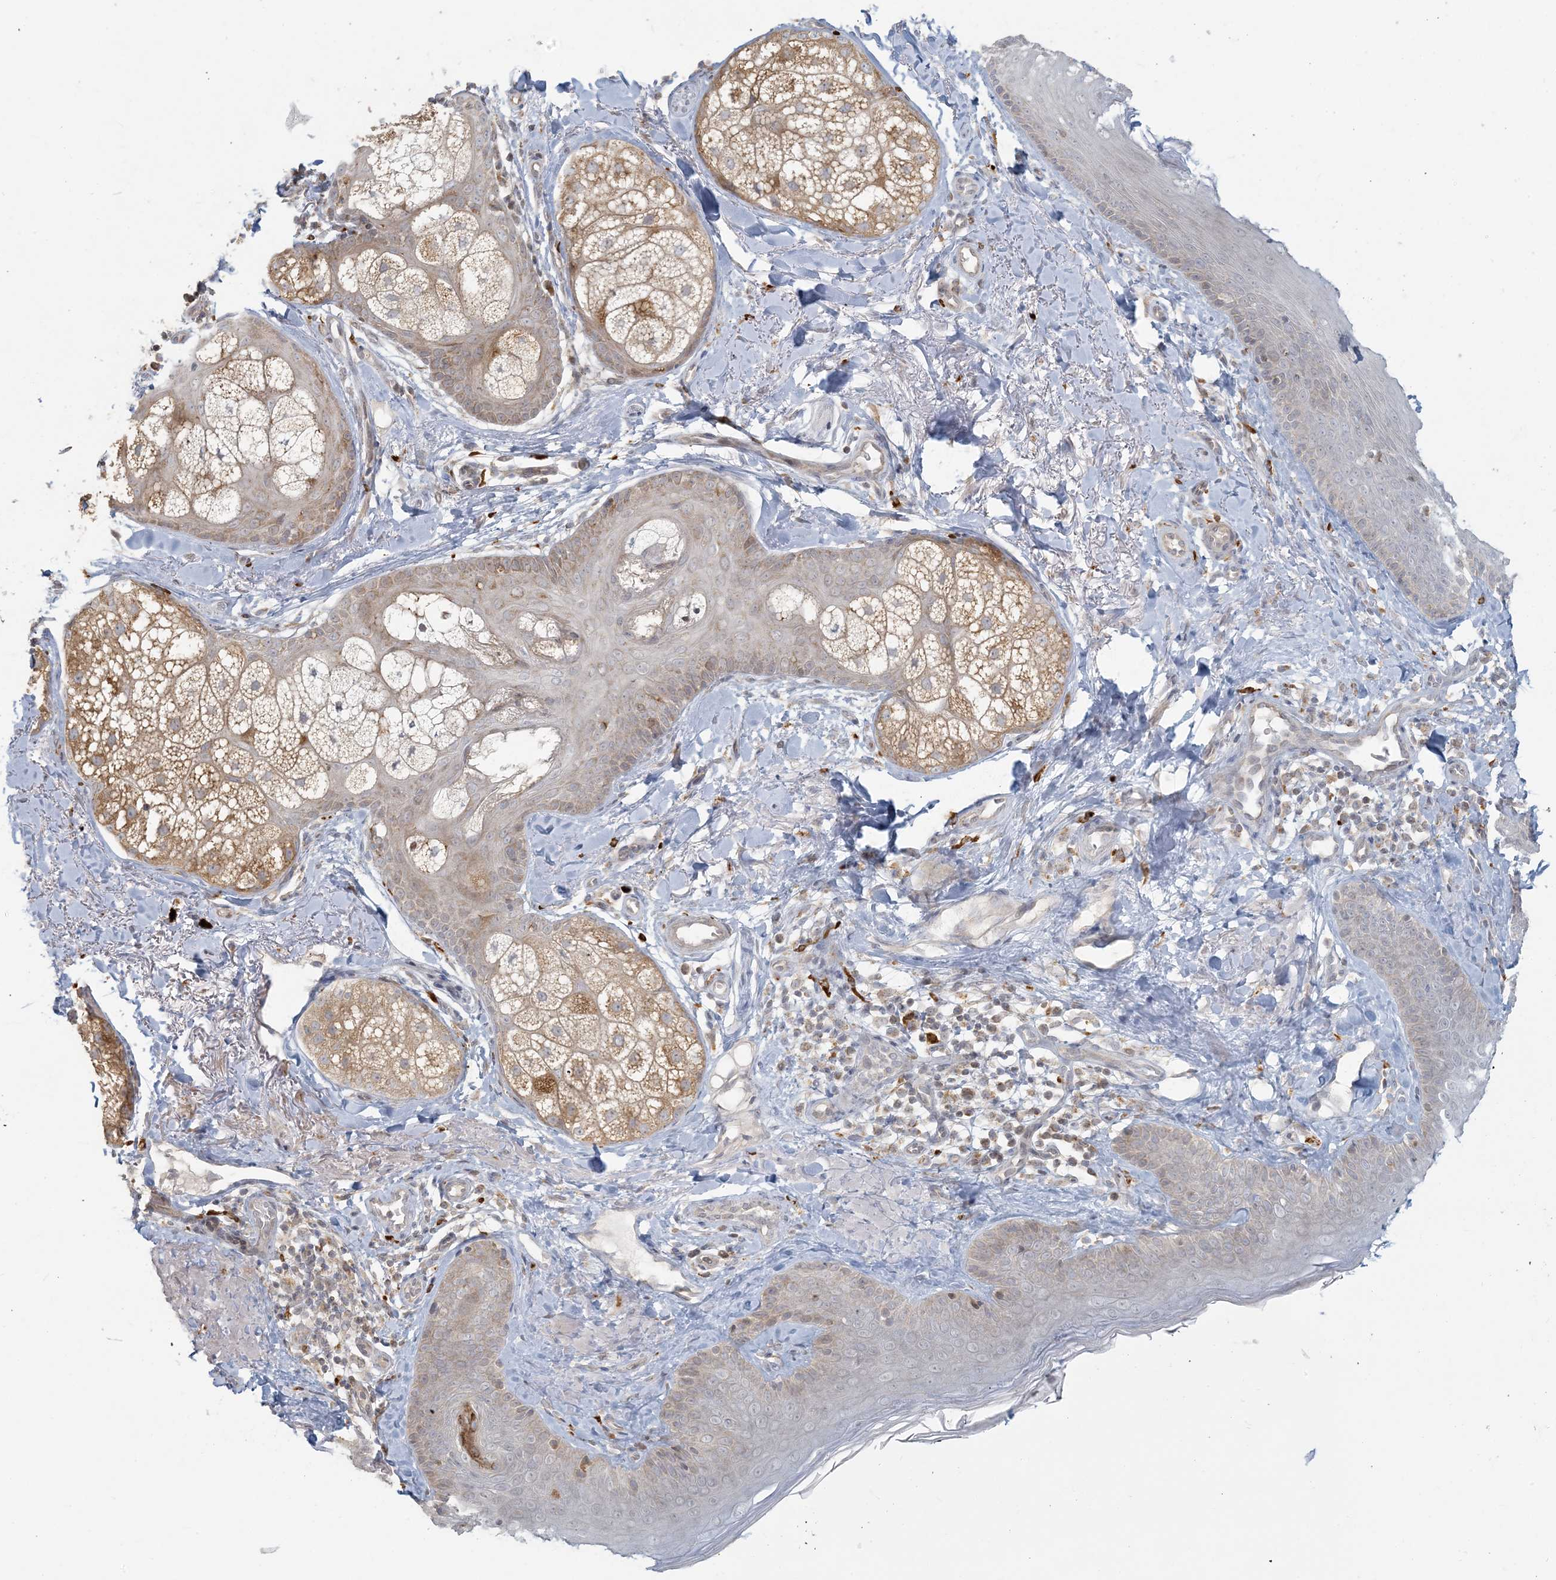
{"staining": {"intensity": "weak", "quantity": ">75%", "location": "cytoplasmic/membranous"}, "tissue": "skin", "cell_type": "Fibroblasts", "image_type": "normal", "snomed": [{"axis": "morphology", "description": "Normal tissue, NOS"}, {"axis": "topography", "description": "Skin"}], "caption": "Immunohistochemistry (IHC) image of normal skin: skin stained using immunohistochemistry demonstrates low levels of weak protein expression localized specifically in the cytoplasmic/membranous of fibroblasts, appearing as a cytoplasmic/membranous brown color.", "gene": "MCAT", "patient": {"sex": "male", "age": 57}}